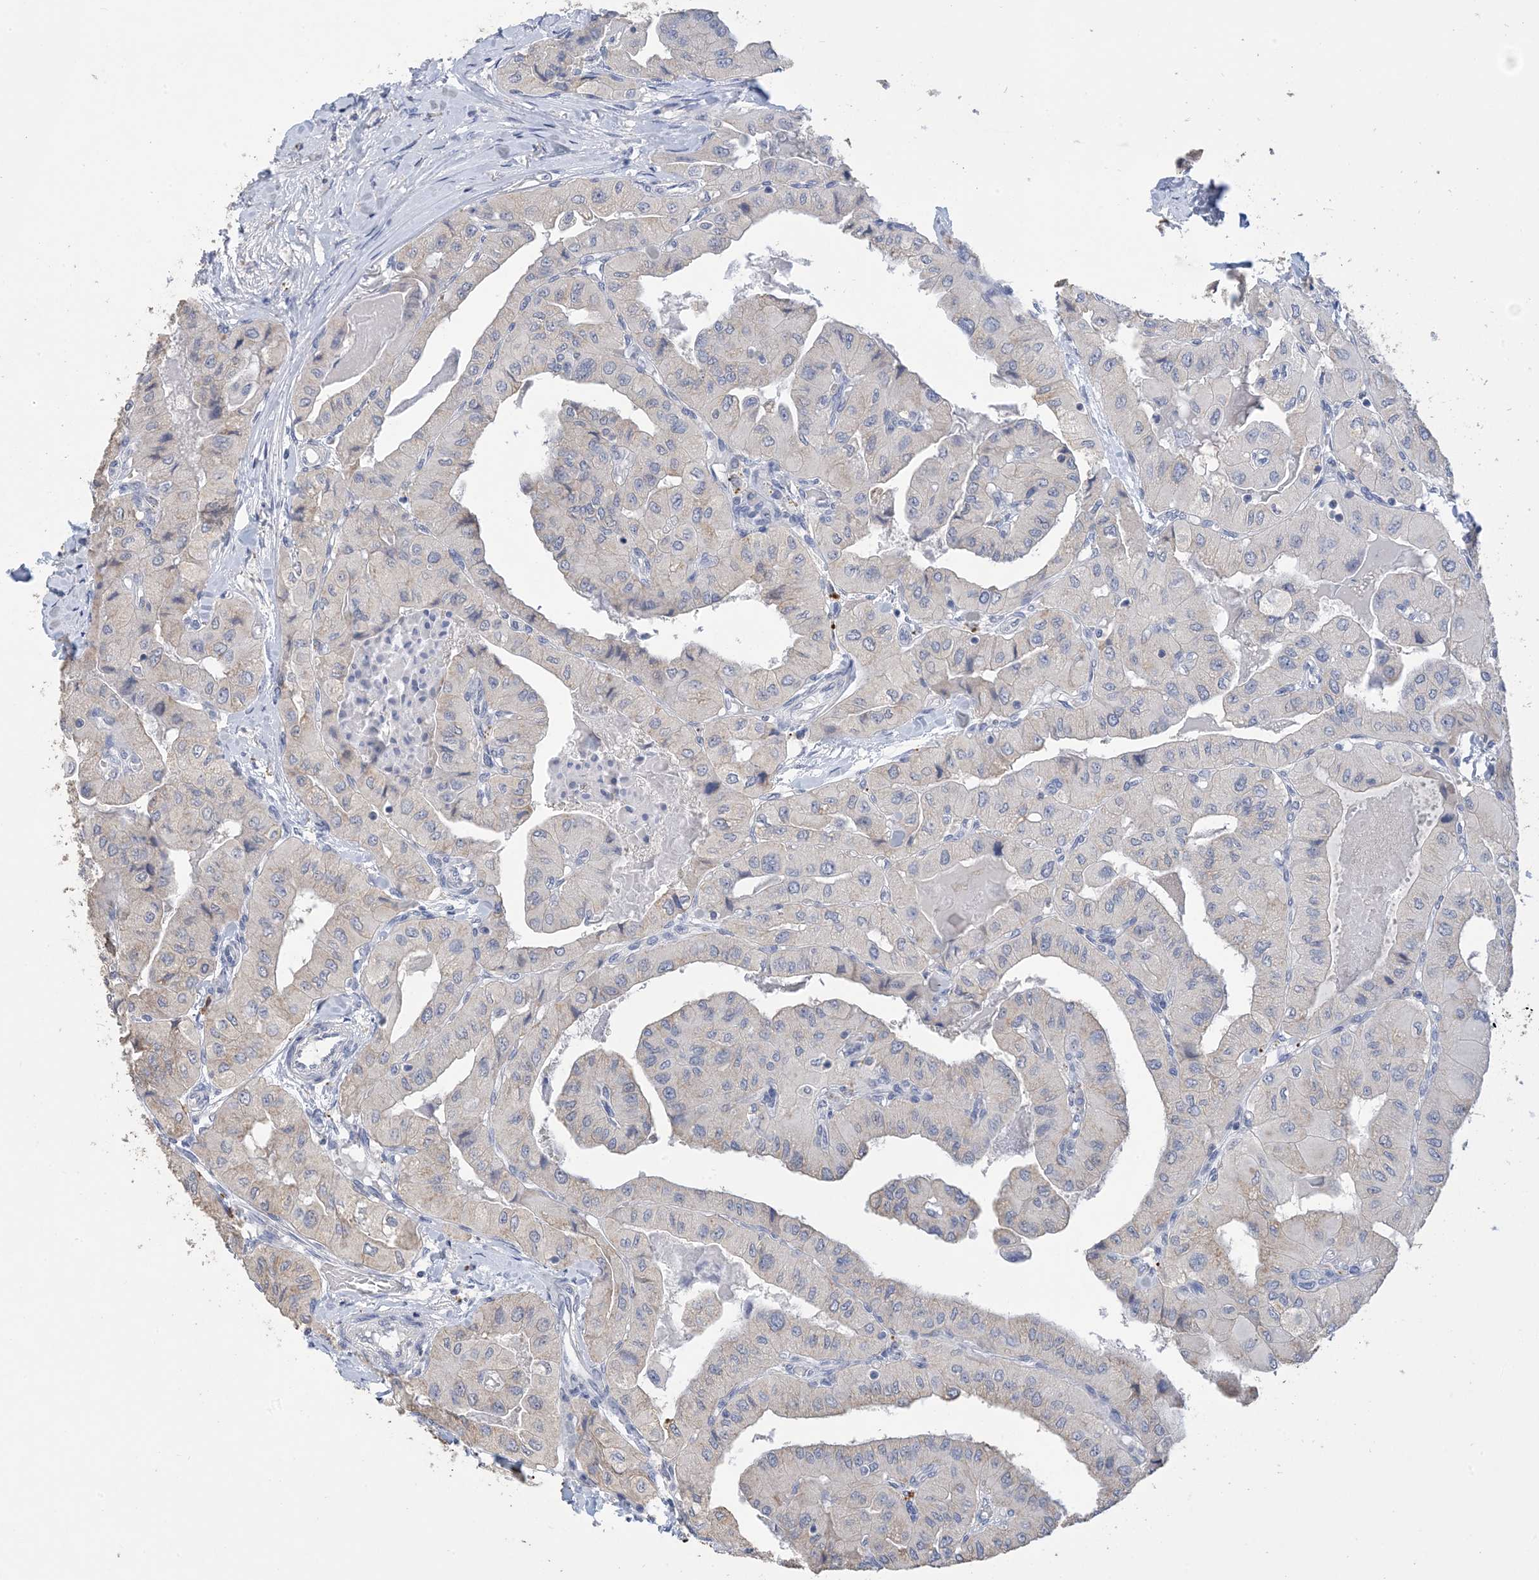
{"staining": {"intensity": "negative", "quantity": "none", "location": "none"}, "tissue": "thyroid cancer", "cell_type": "Tumor cells", "image_type": "cancer", "snomed": [{"axis": "morphology", "description": "Papillary adenocarcinoma, NOS"}, {"axis": "topography", "description": "Thyroid gland"}], "caption": "Immunohistochemistry (IHC) image of neoplastic tissue: thyroid papillary adenocarcinoma stained with DAB (3,3'-diaminobenzidine) shows no significant protein staining in tumor cells. Nuclei are stained in blue.", "gene": "DSC3", "patient": {"sex": "female", "age": 59}}